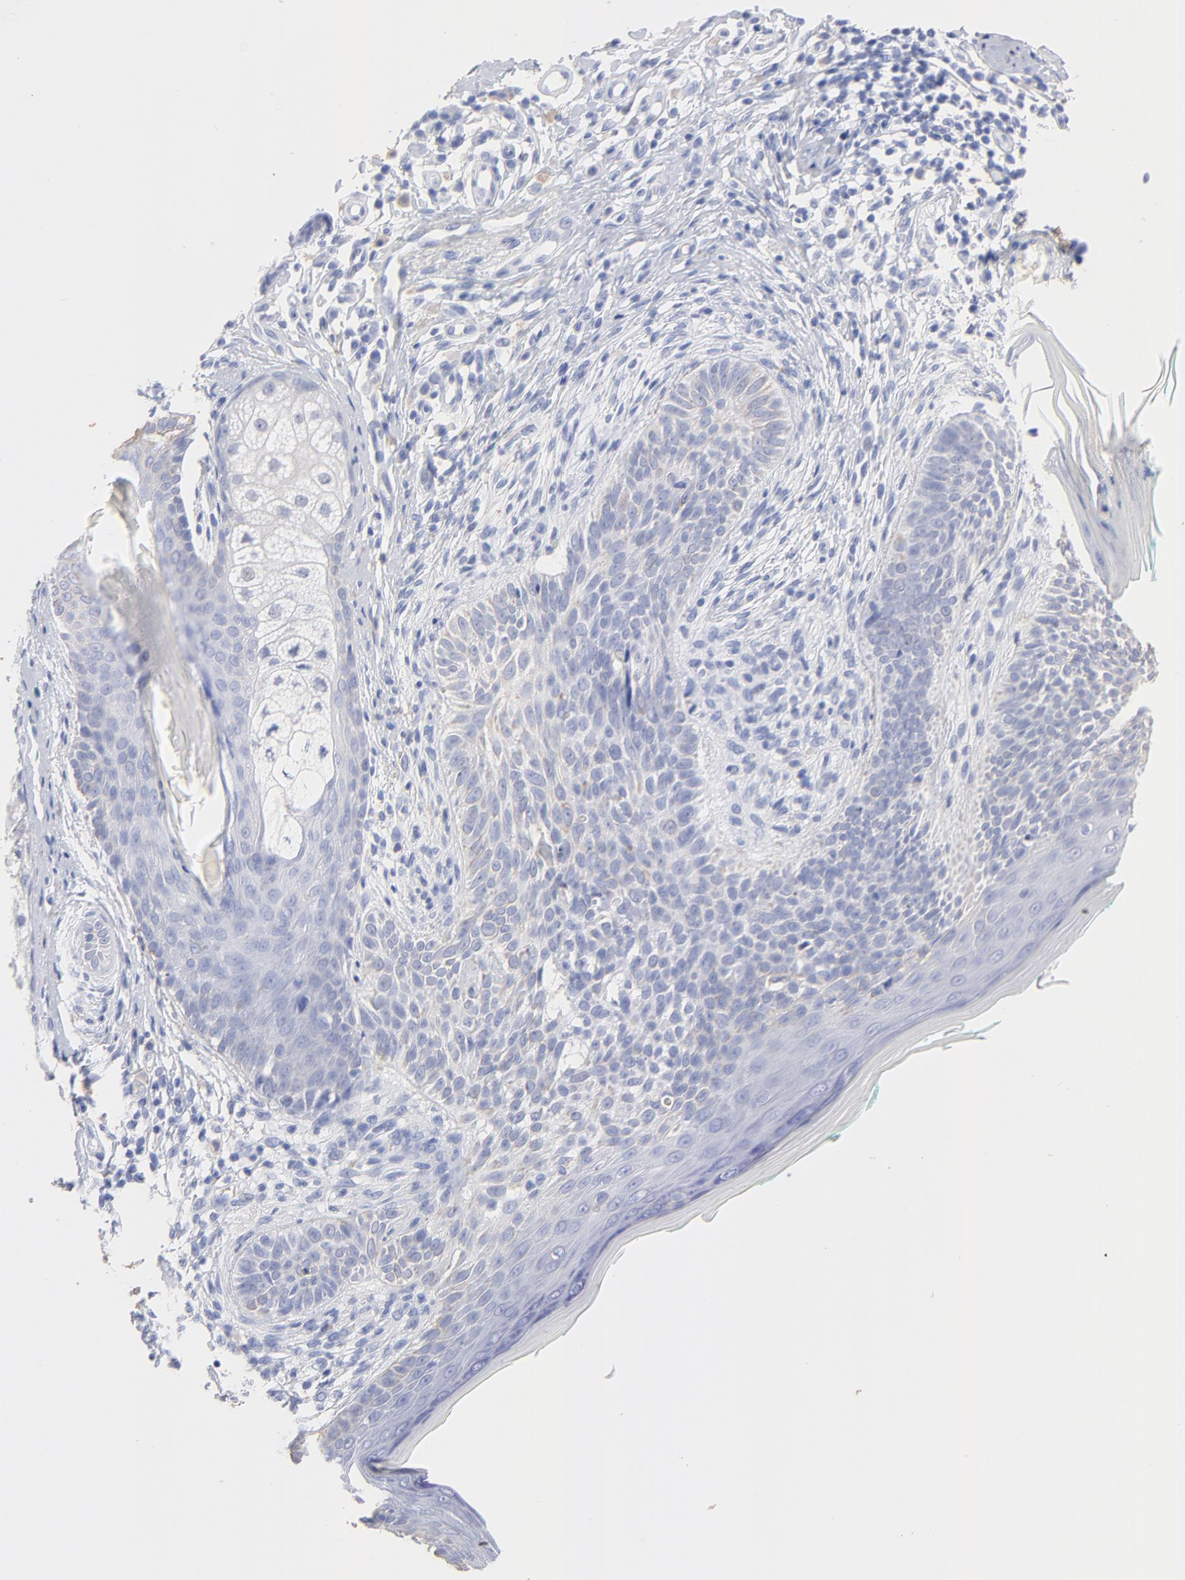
{"staining": {"intensity": "negative", "quantity": "none", "location": "none"}, "tissue": "skin cancer", "cell_type": "Tumor cells", "image_type": "cancer", "snomed": [{"axis": "morphology", "description": "Normal tissue, NOS"}, {"axis": "morphology", "description": "Basal cell carcinoma"}, {"axis": "topography", "description": "Skin"}], "caption": "High magnification brightfield microscopy of skin cancer stained with DAB (3,3'-diaminobenzidine) (brown) and counterstained with hematoxylin (blue): tumor cells show no significant positivity. (Brightfield microscopy of DAB IHC at high magnification).", "gene": "ACY1", "patient": {"sex": "male", "age": 76}}